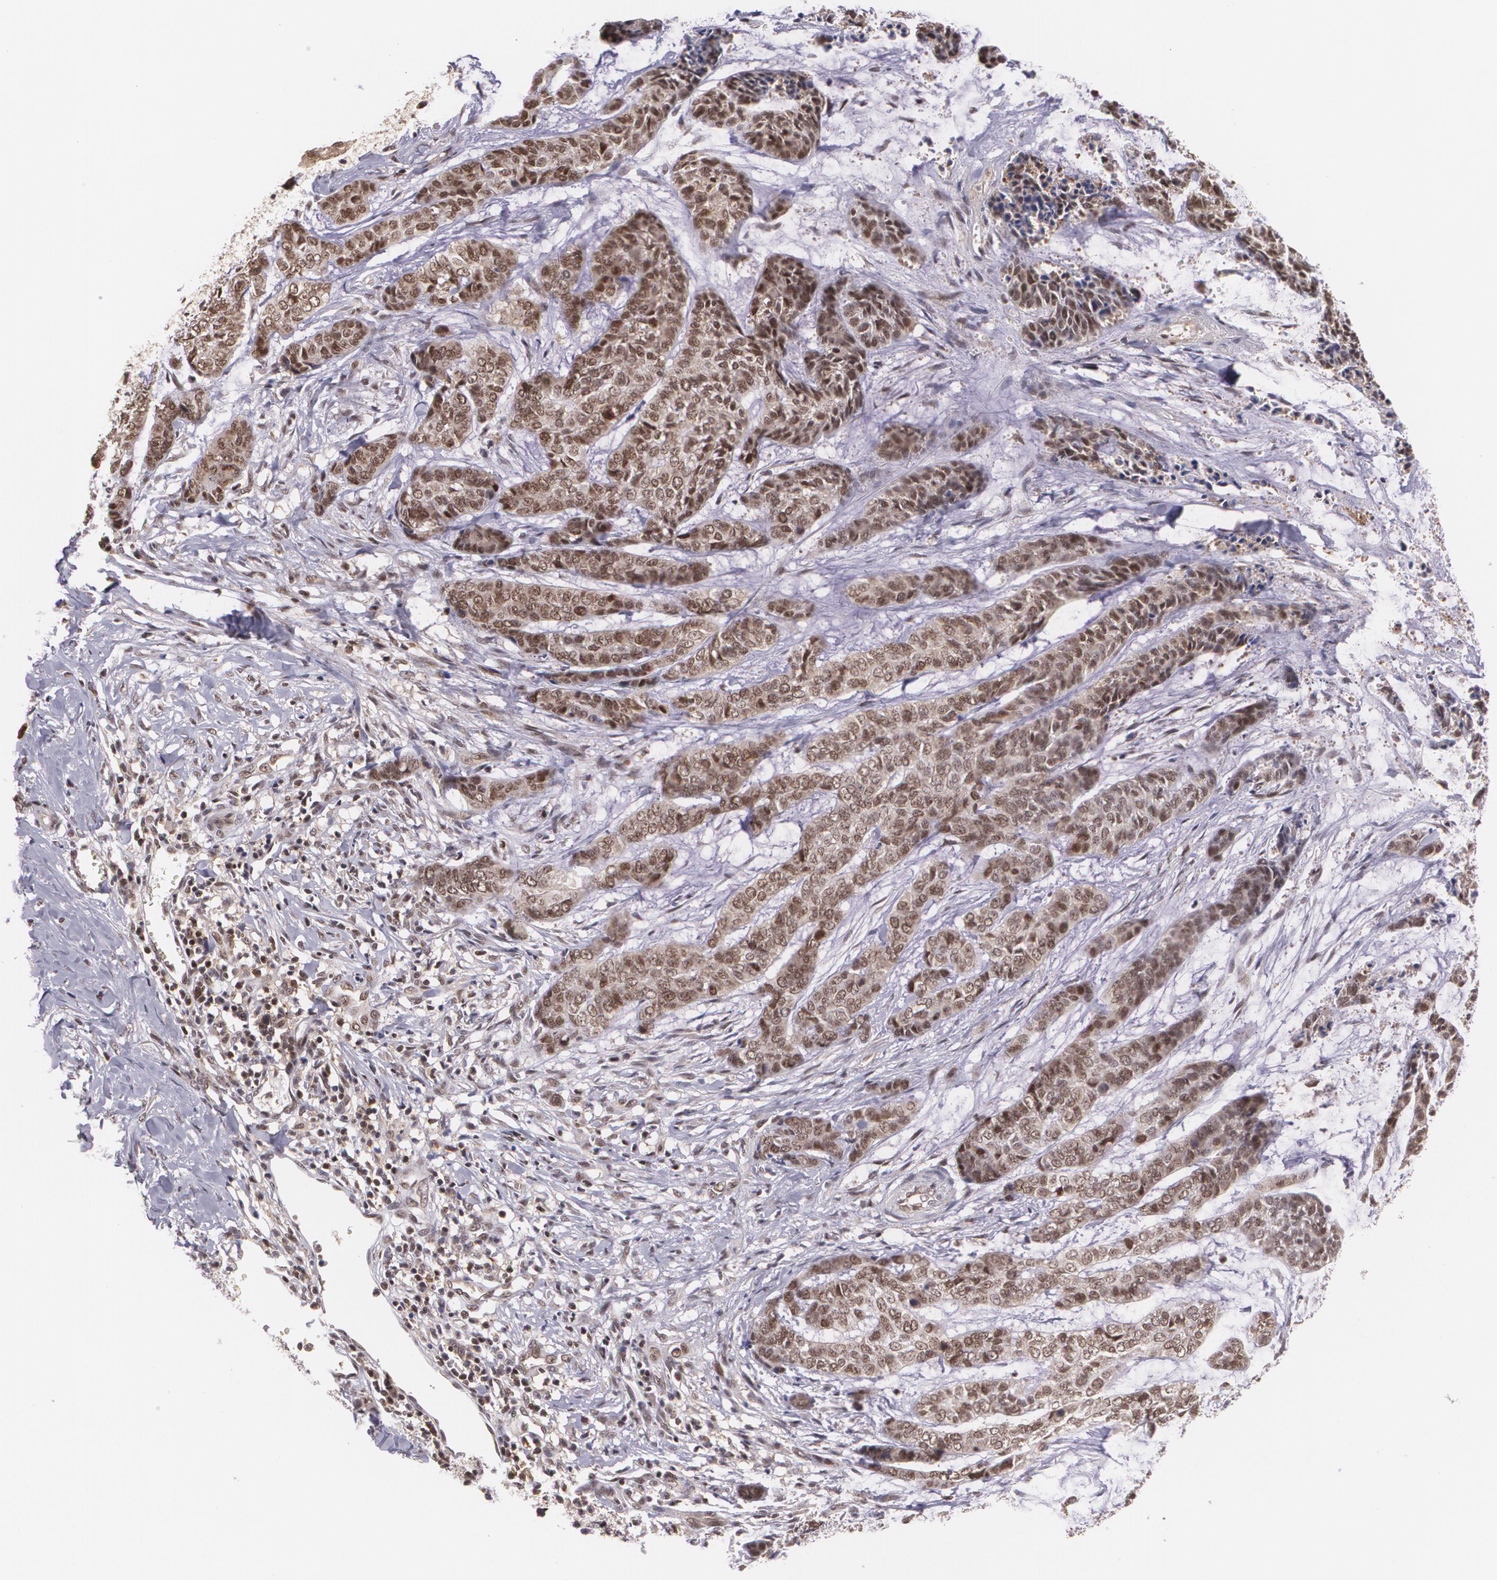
{"staining": {"intensity": "moderate", "quantity": "25%-75%", "location": "cytoplasmic/membranous,nuclear"}, "tissue": "skin cancer", "cell_type": "Tumor cells", "image_type": "cancer", "snomed": [{"axis": "morphology", "description": "Basal cell carcinoma"}, {"axis": "topography", "description": "Skin"}], "caption": "Tumor cells demonstrate moderate cytoplasmic/membranous and nuclear staining in about 25%-75% of cells in skin basal cell carcinoma. The protein is stained brown, and the nuclei are stained in blue (DAB IHC with brightfield microscopy, high magnification).", "gene": "CUL2", "patient": {"sex": "female", "age": 64}}